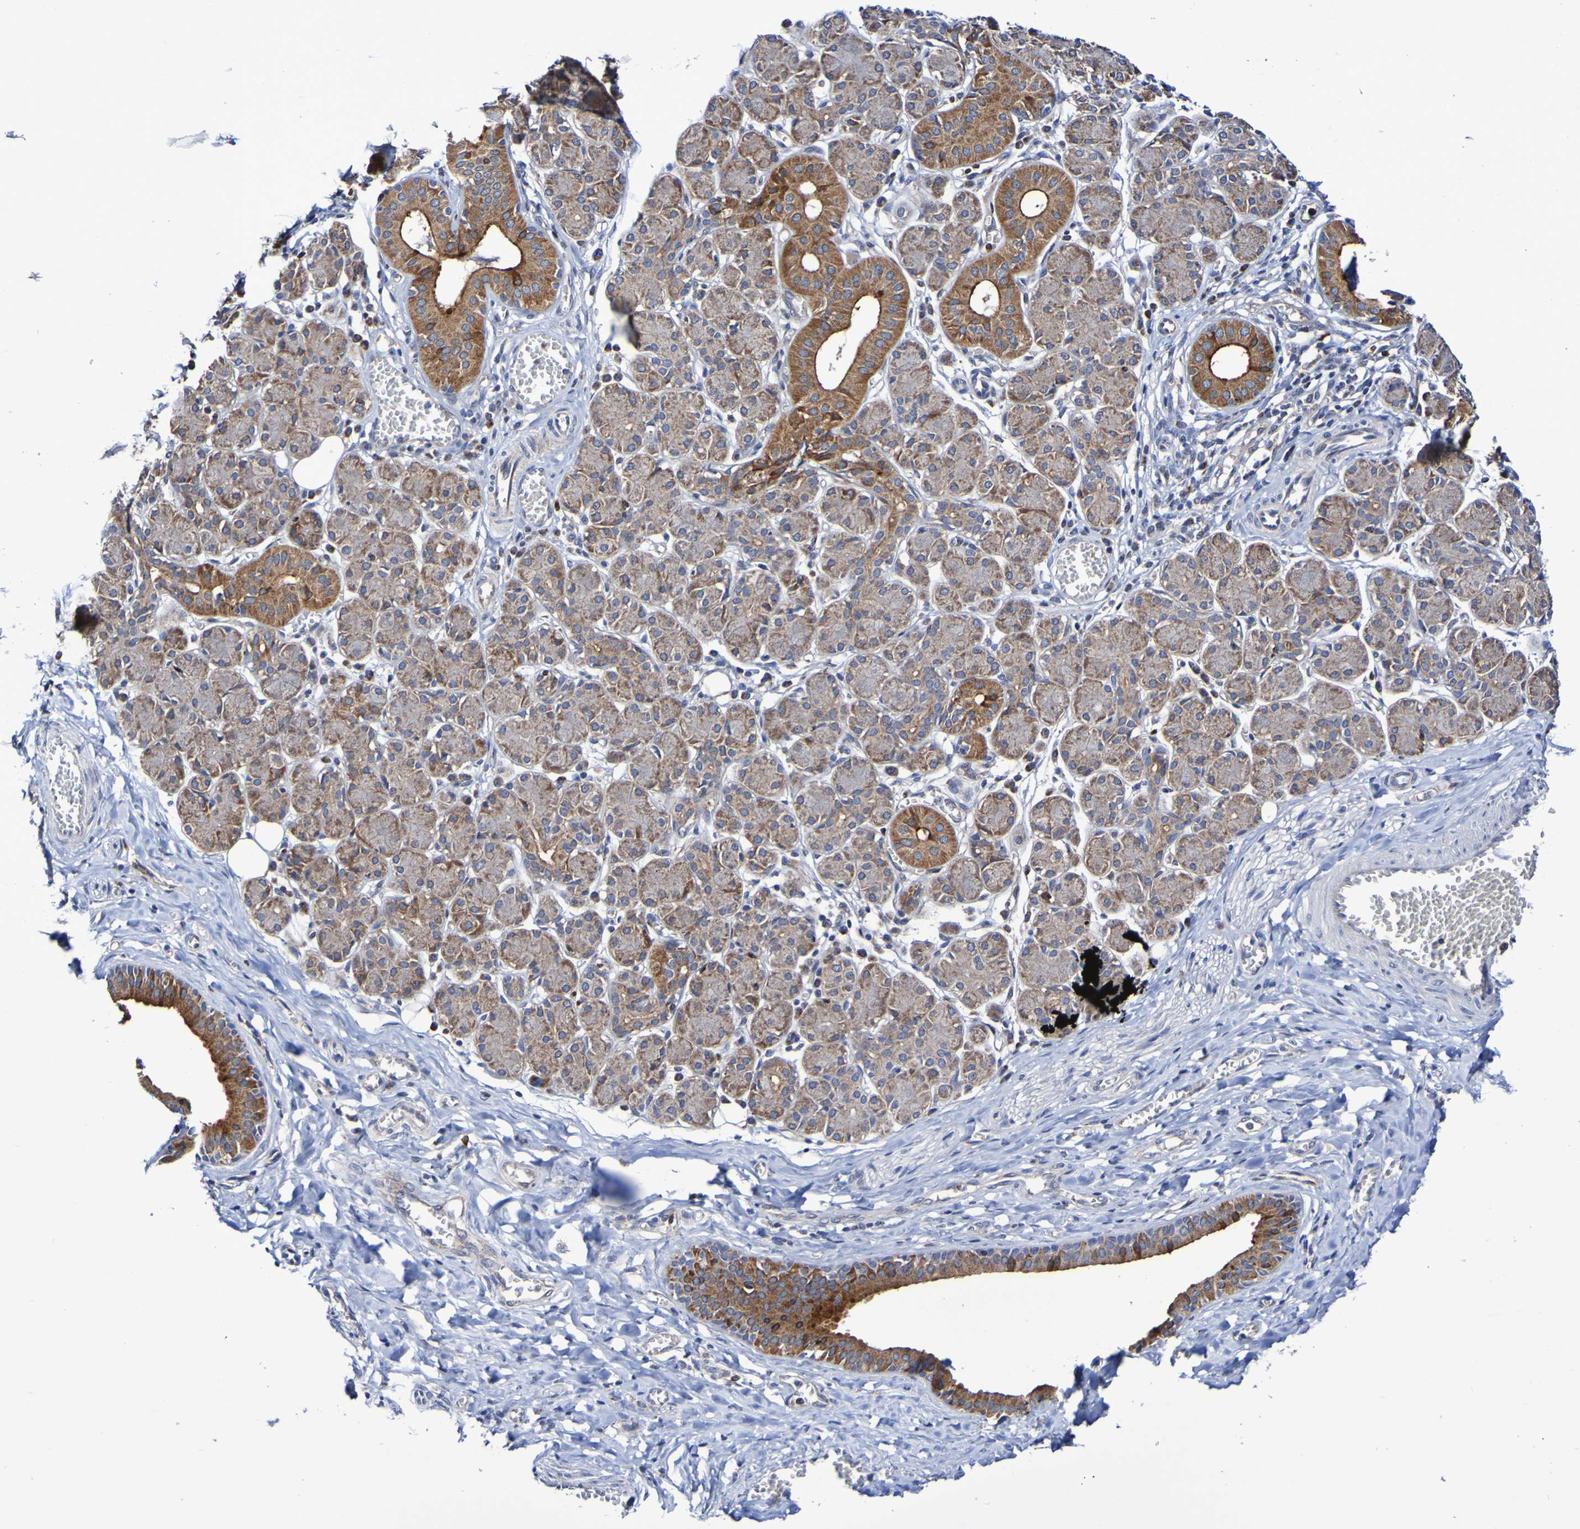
{"staining": {"intensity": "moderate", "quantity": ">75%", "location": "cytoplasmic/membranous"}, "tissue": "salivary gland", "cell_type": "Glandular cells", "image_type": "normal", "snomed": [{"axis": "morphology", "description": "Normal tissue, NOS"}, {"axis": "morphology", "description": "Inflammation, NOS"}, {"axis": "topography", "description": "Lymph node"}, {"axis": "topography", "description": "Salivary gland"}], "caption": "Human salivary gland stained with a brown dye displays moderate cytoplasmic/membranous positive staining in approximately >75% of glandular cells.", "gene": "GJB1", "patient": {"sex": "male", "age": 3}}